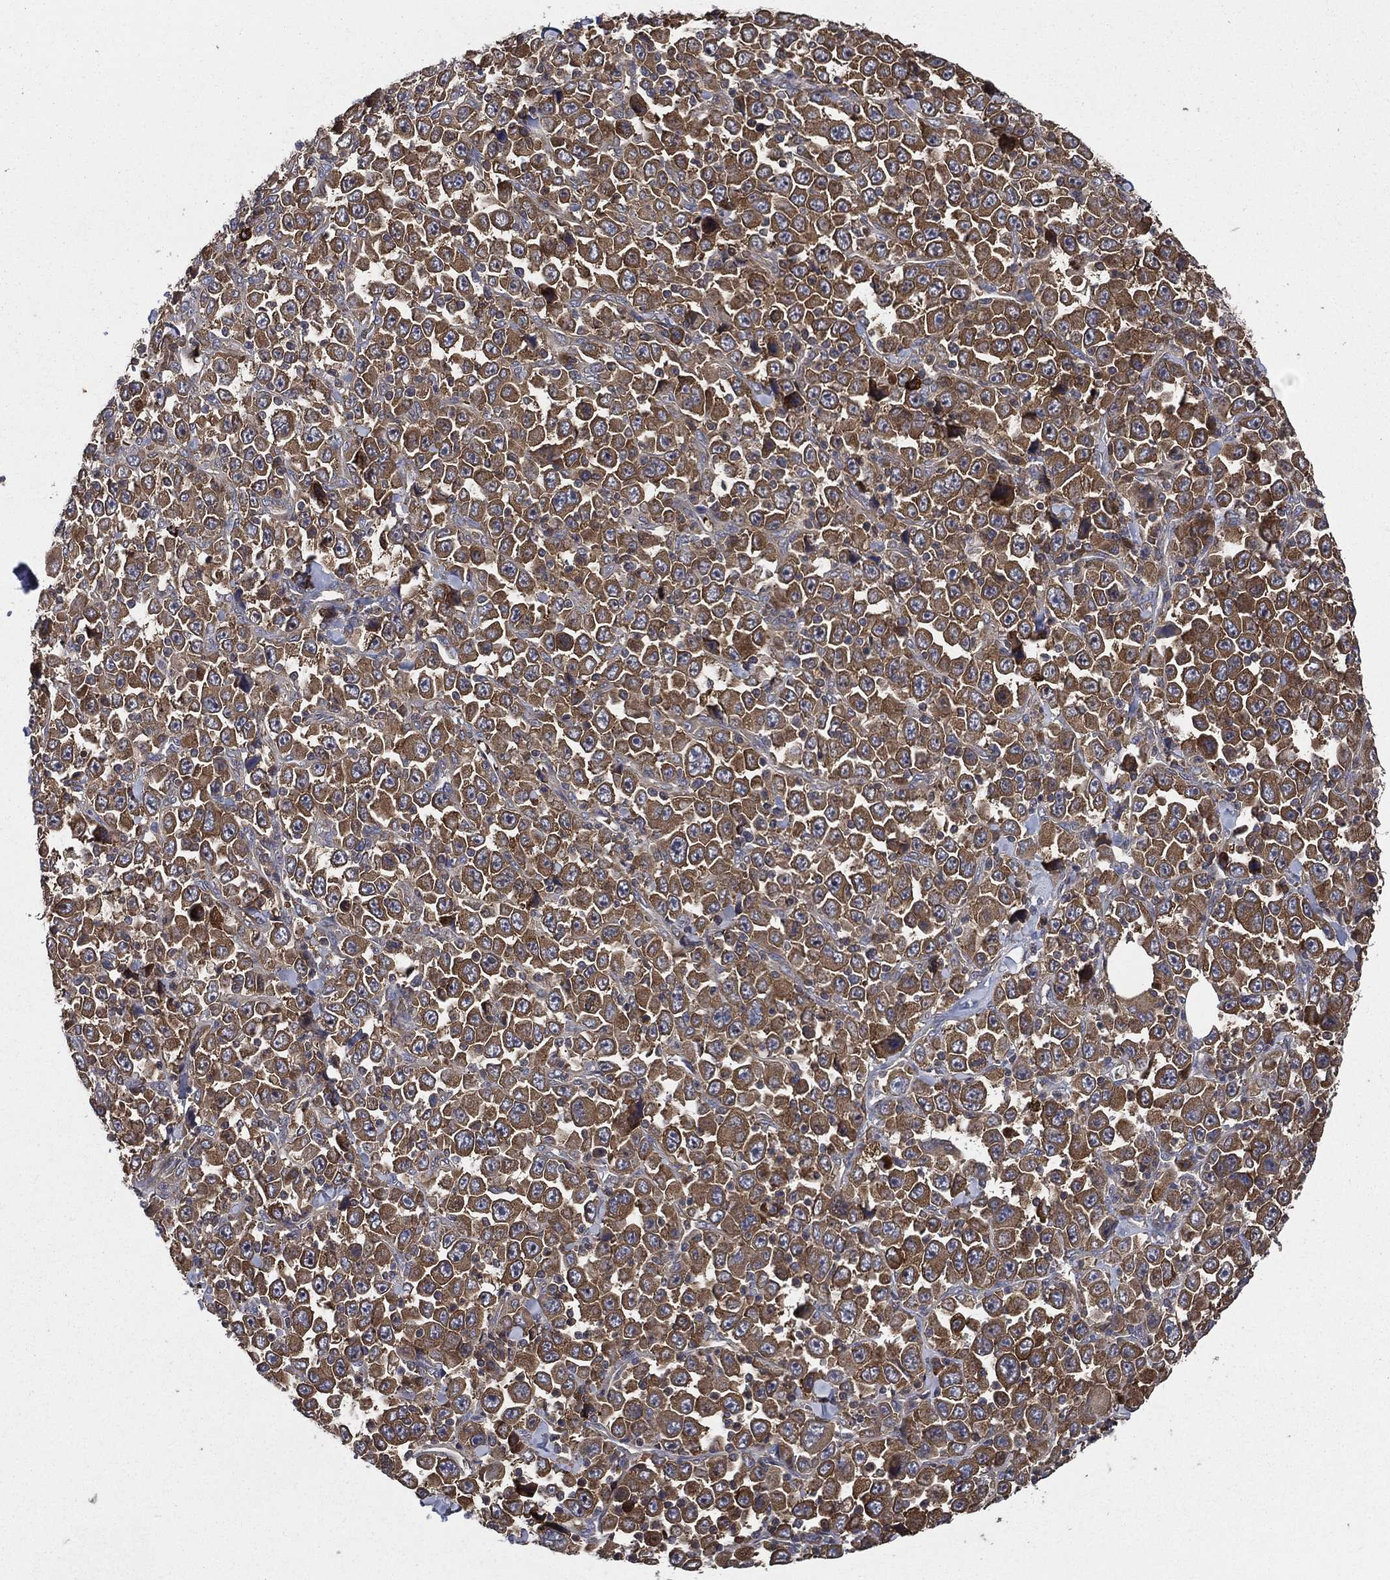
{"staining": {"intensity": "strong", "quantity": "25%-75%", "location": "cytoplasmic/membranous"}, "tissue": "stomach cancer", "cell_type": "Tumor cells", "image_type": "cancer", "snomed": [{"axis": "morphology", "description": "Normal tissue, NOS"}, {"axis": "morphology", "description": "Adenocarcinoma, NOS"}, {"axis": "topography", "description": "Stomach, upper"}, {"axis": "topography", "description": "Stomach"}], "caption": "An IHC micrograph of tumor tissue is shown. Protein staining in brown shows strong cytoplasmic/membranous positivity in stomach cancer (adenocarcinoma) within tumor cells.", "gene": "SMPD3", "patient": {"sex": "male", "age": 59}}